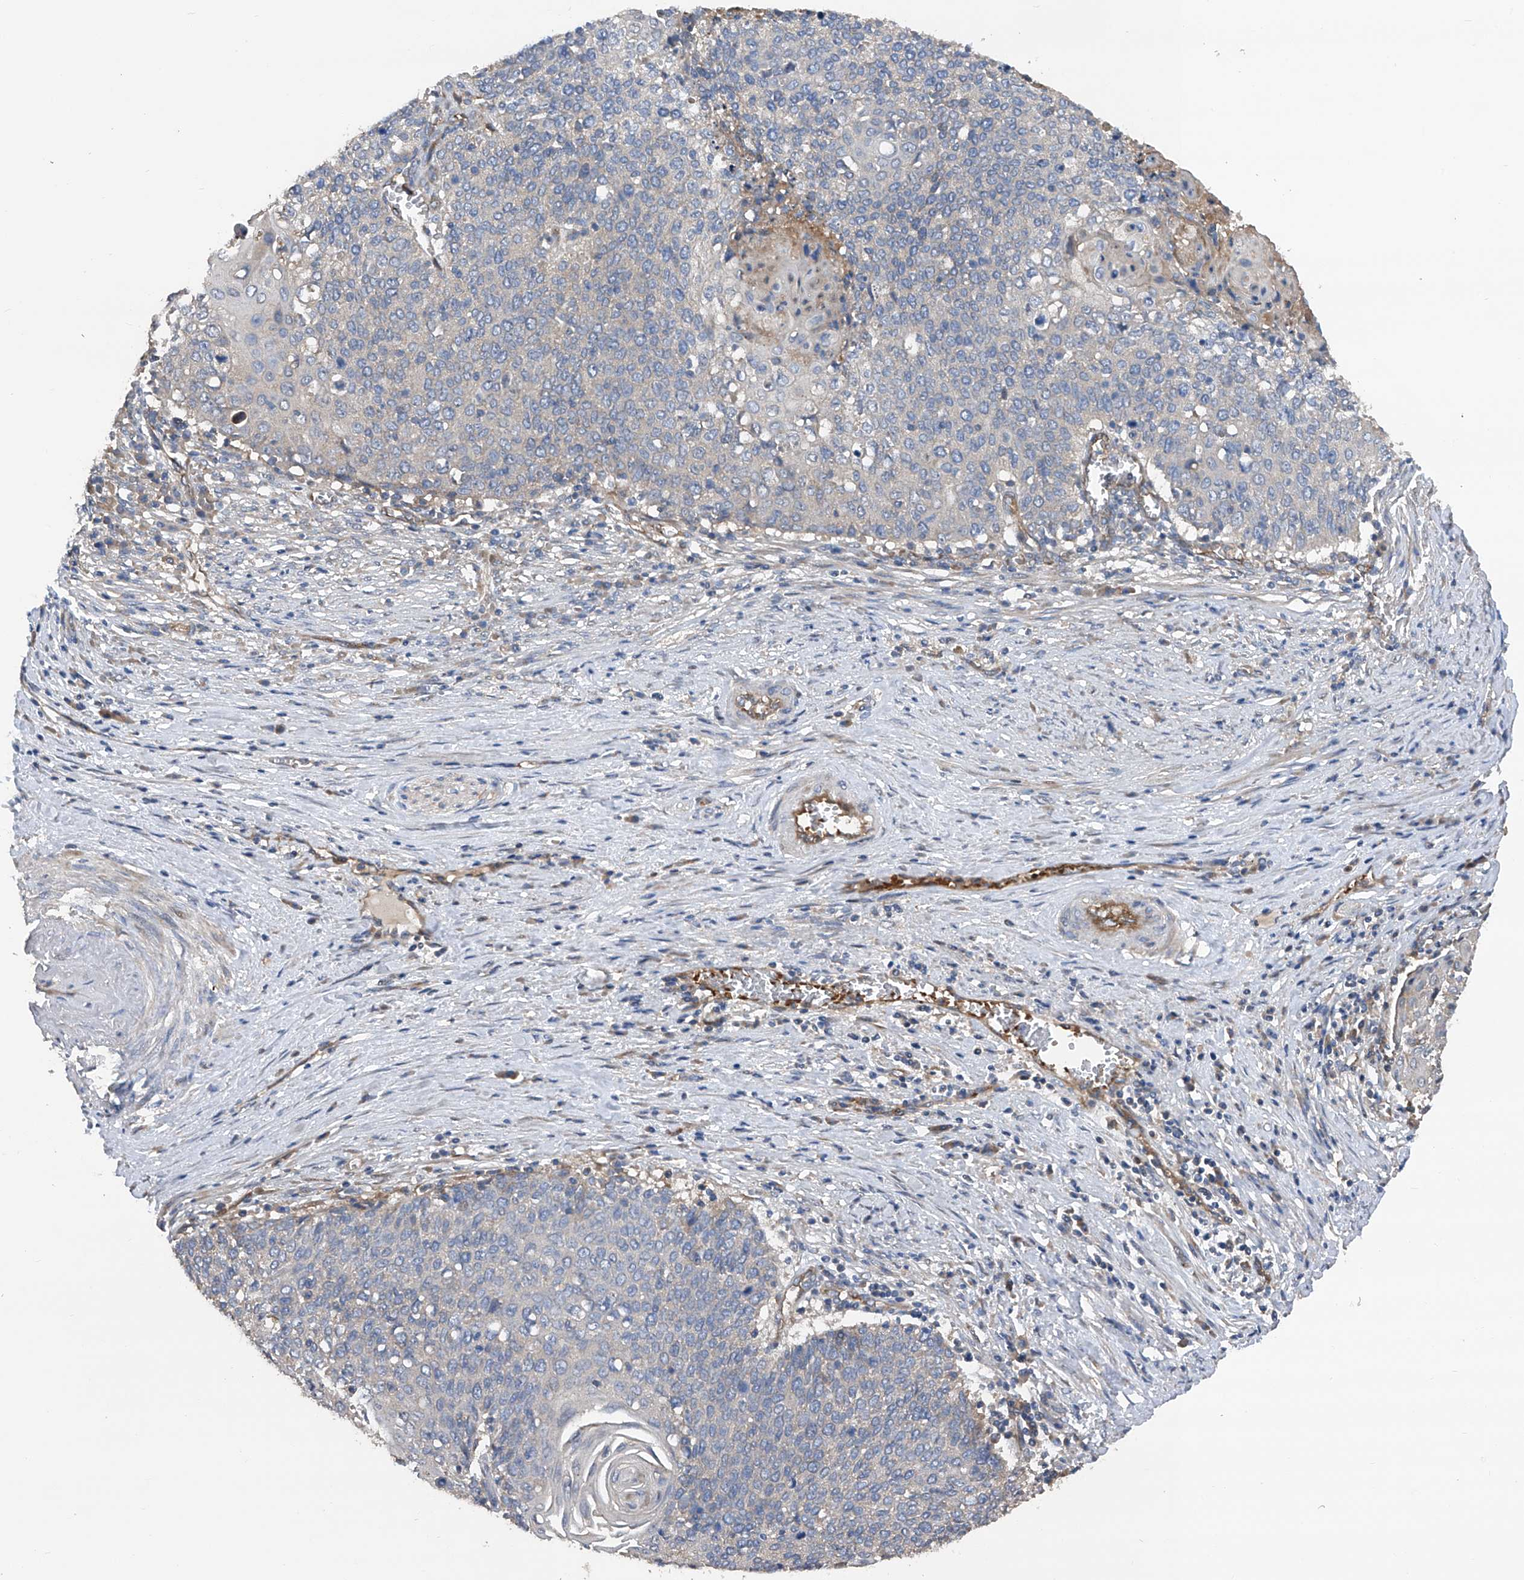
{"staining": {"intensity": "negative", "quantity": "none", "location": "none"}, "tissue": "cervical cancer", "cell_type": "Tumor cells", "image_type": "cancer", "snomed": [{"axis": "morphology", "description": "Squamous cell carcinoma, NOS"}, {"axis": "topography", "description": "Cervix"}], "caption": "Tumor cells are negative for brown protein staining in cervical squamous cell carcinoma. (Brightfield microscopy of DAB (3,3'-diaminobenzidine) immunohistochemistry at high magnification).", "gene": "PTK2", "patient": {"sex": "female", "age": 39}}